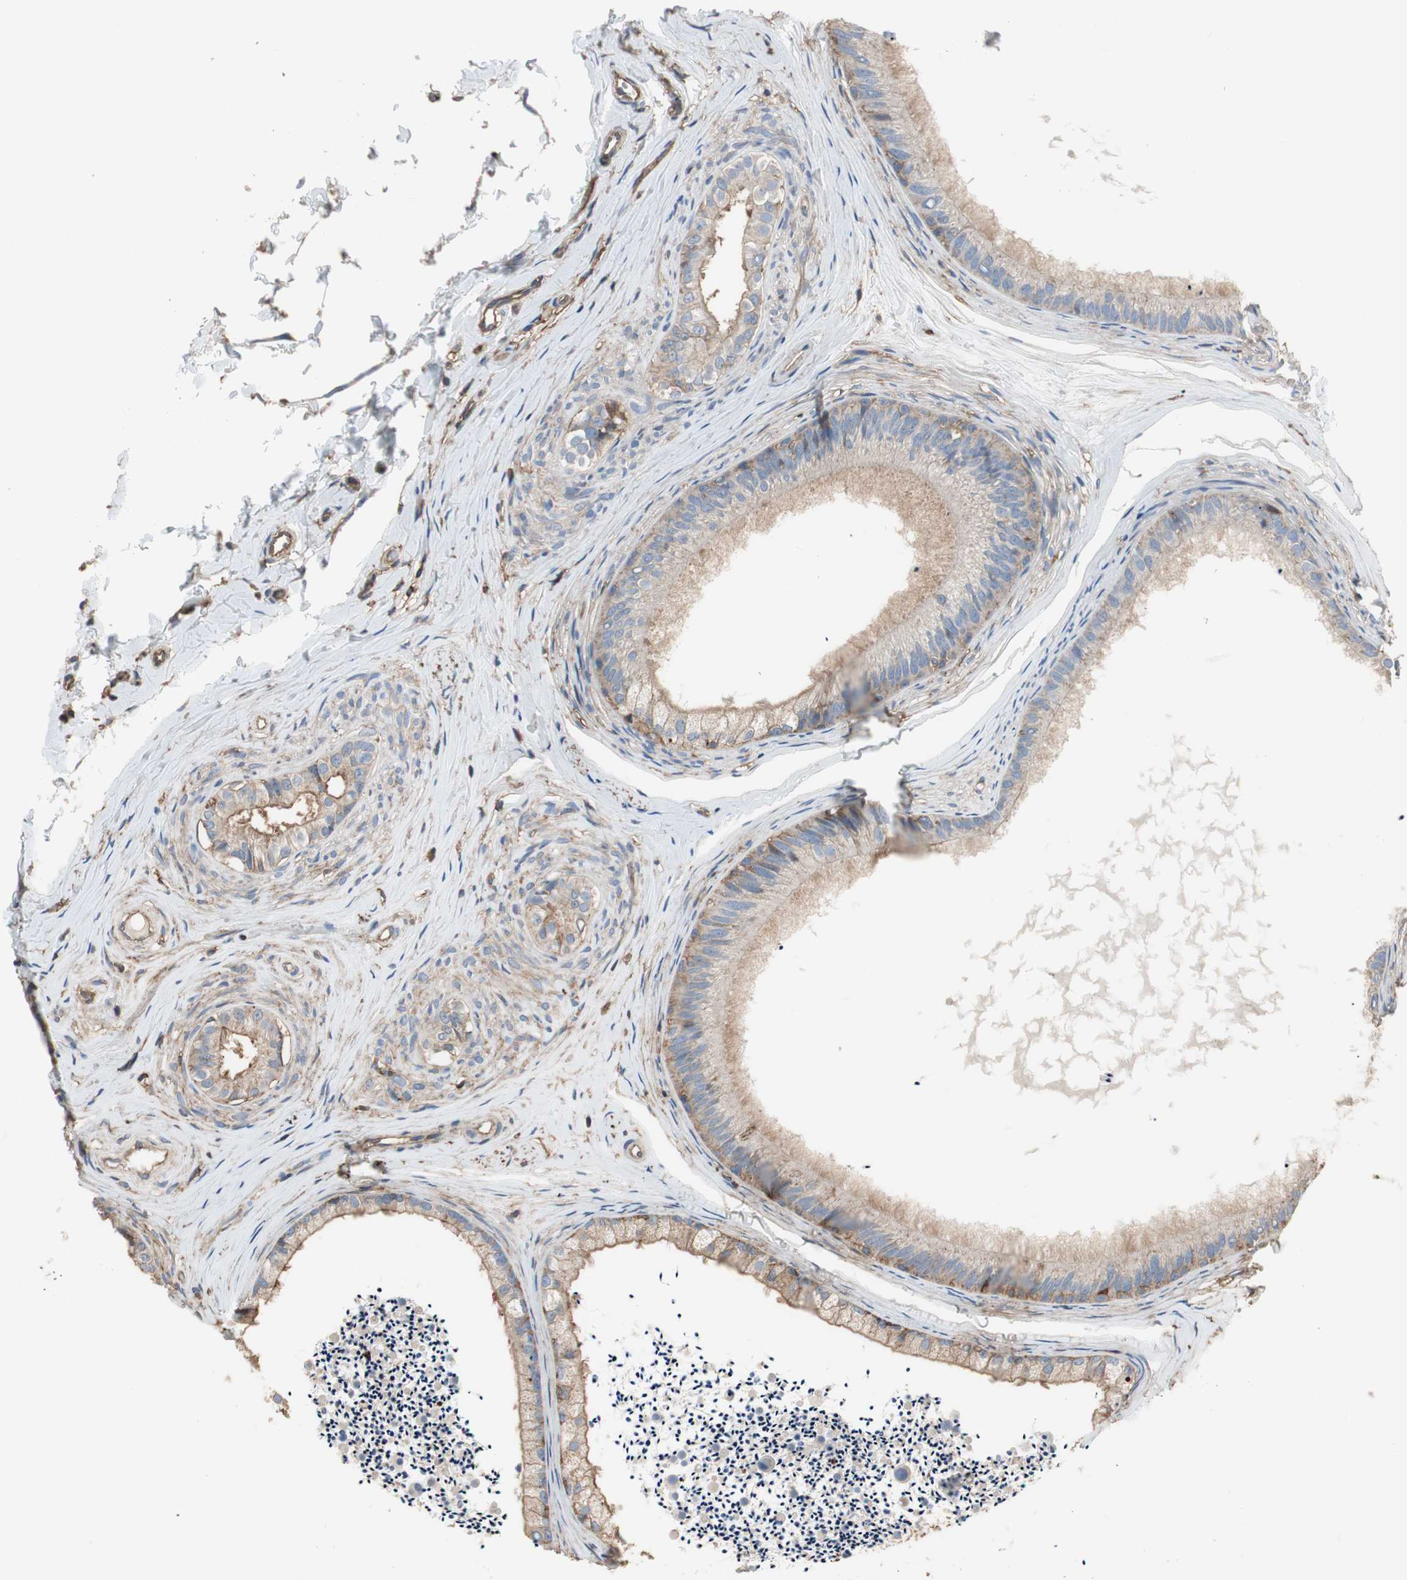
{"staining": {"intensity": "moderate", "quantity": ">75%", "location": "cytoplasmic/membranous"}, "tissue": "epididymis", "cell_type": "Glandular cells", "image_type": "normal", "snomed": [{"axis": "morphology", "description": "Normal tissue, NOS"}, {"axis": "topography", "description": "Epididymis"}], "caption": "Protein staining demonstrates moderate cytoplasmic/membranous expression in about >75% of glandular cells in unremarkable epididymis. The protein of interest is stained brown, and the nuclei are stained in blue (DAB (3,3'-diaminobenzidine) IHC with brightfield microscopy, high magnification).", "gene": "IL1RL1", "patient": {"sex": "male", "age": 56}}